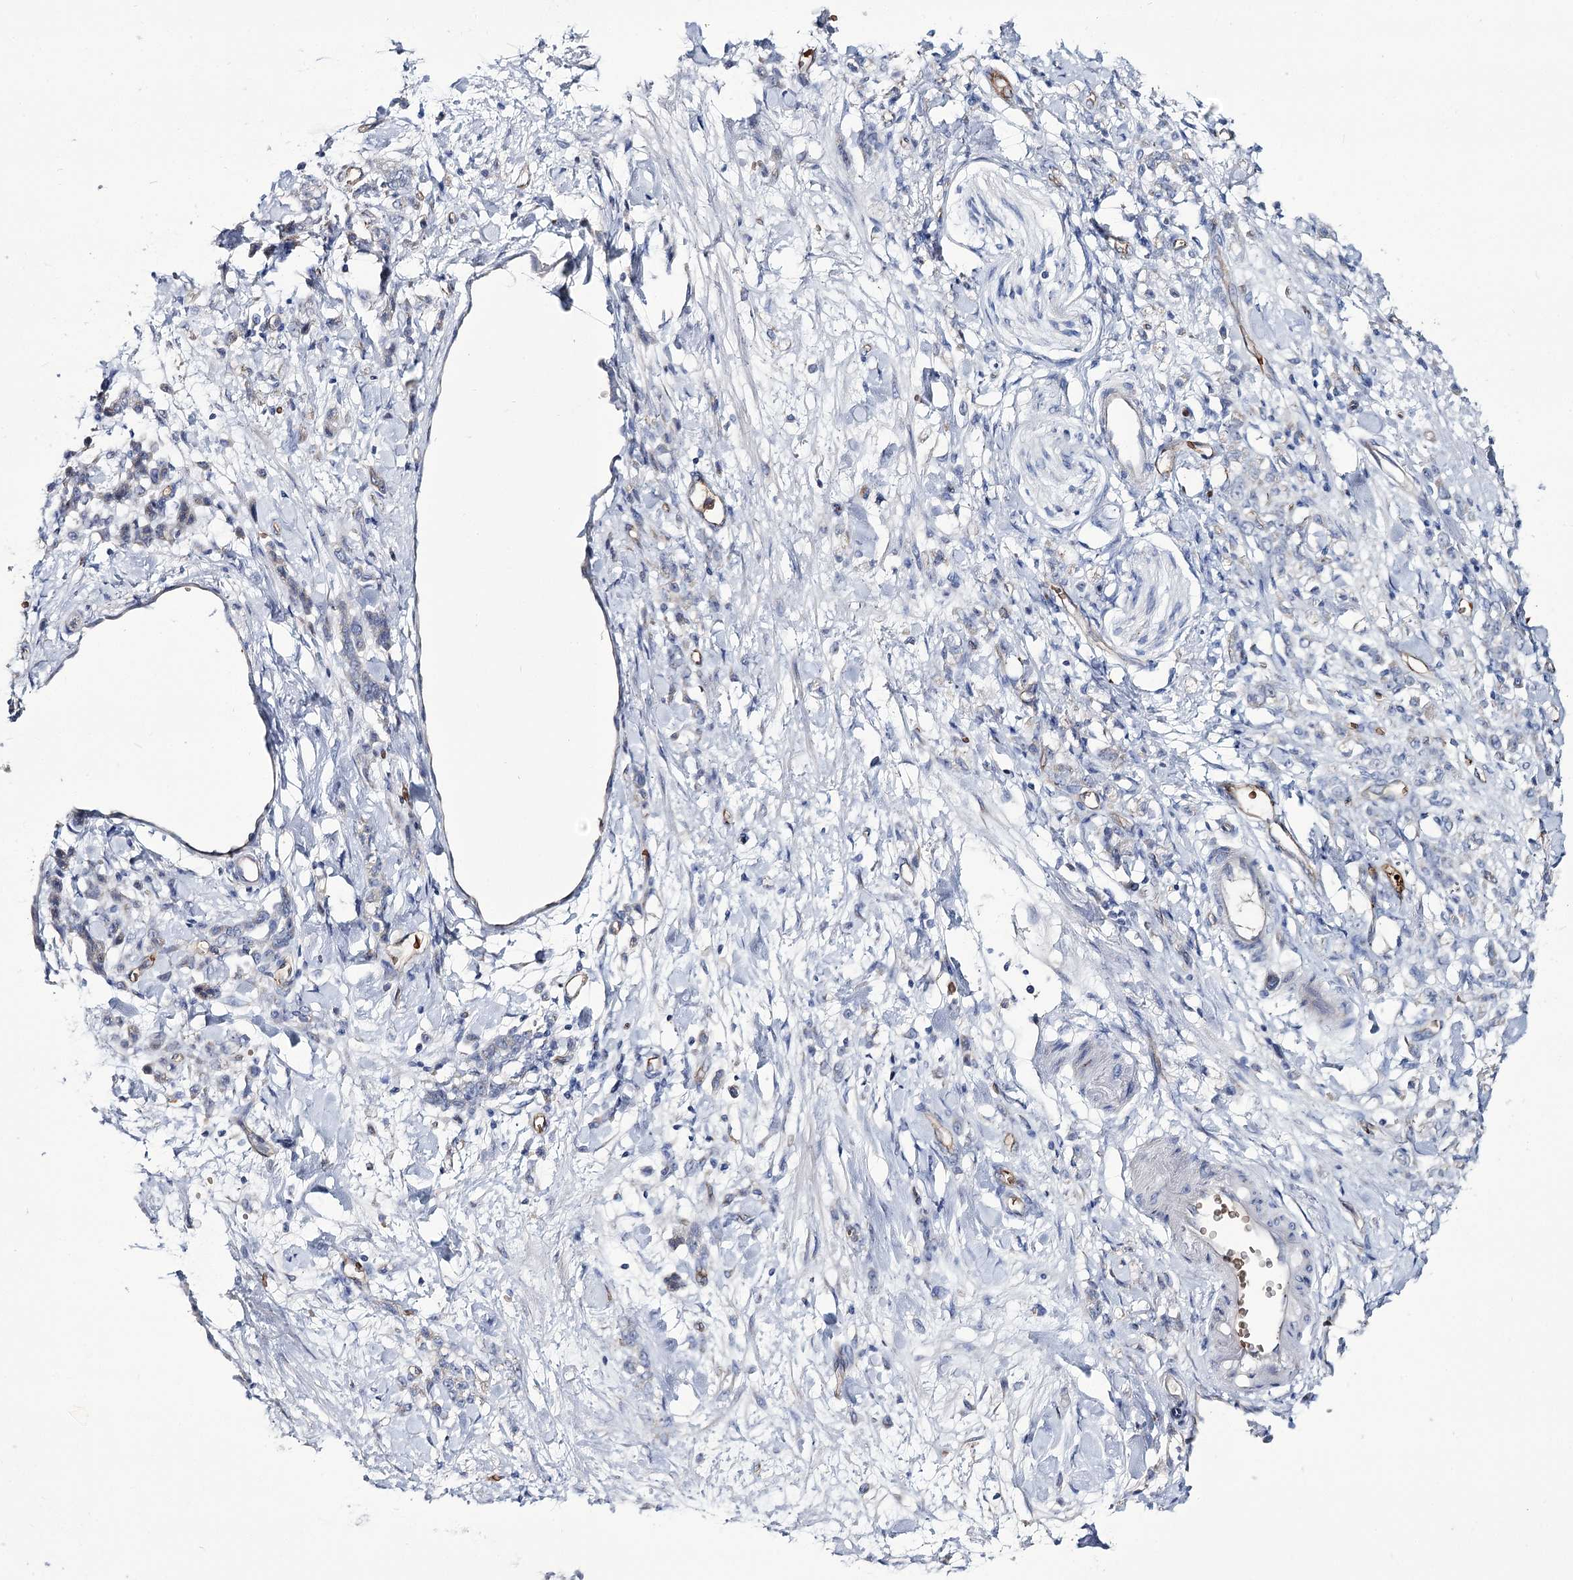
{"staining": {"intensity": "negative", "quantity": "none", "location": "none"}, "tissue": "stomach cancer", "cell_type": "Tumor cells", "image_type": "cancer", "snomed": [{"axis": "morphology", "description": "Normal tissue, NOS"}, {"axis": "morphology", "description": "Adenocarcinoma, NOS"}, {"axis": "topography", "description": "Stomach"}], "caption": "There is no significant expression in tumor cells of stomach cancer (adenocarcinoma). (Brightfield microscopy of DAB immunohistochemistry at high magnification).", "gene": "GBF1", "patient": {"sex": "male", "age": 82}}